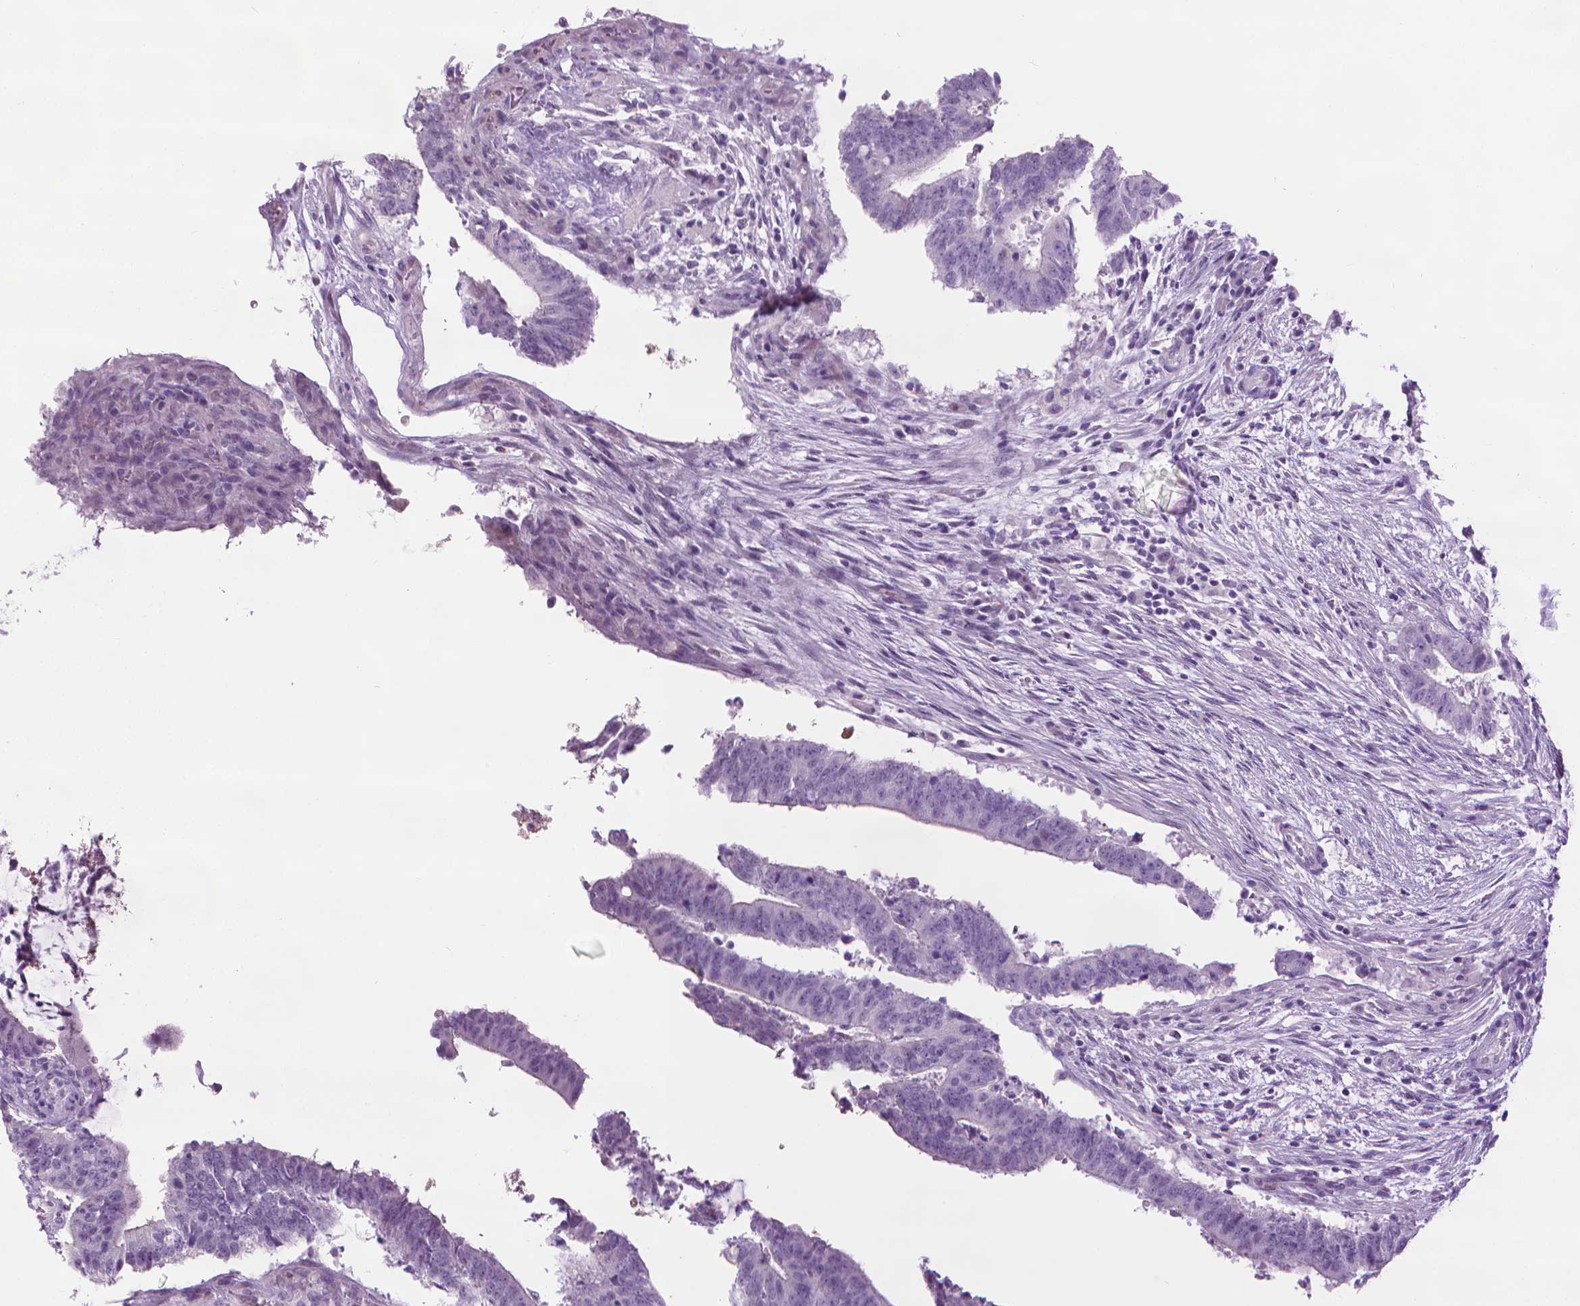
{"staining": {"intensity": "negative", "quantity": "none", "location": "none"}, "tissue": "colorectal cancer", "cell_type": "Tumor cells", "image_type": "cancer", "snomed": [{"axis": "morphology", "description": "Adenocarcinoma, NOS"}, {"axis": "topography", "description": "Colon"}], "caption": "Image shows no protein staining in tumor cells of adenocarcinoma (colorectal) tissue.", "gene": "DNAI7", "patient": {"sex": "female", "age": 43}}